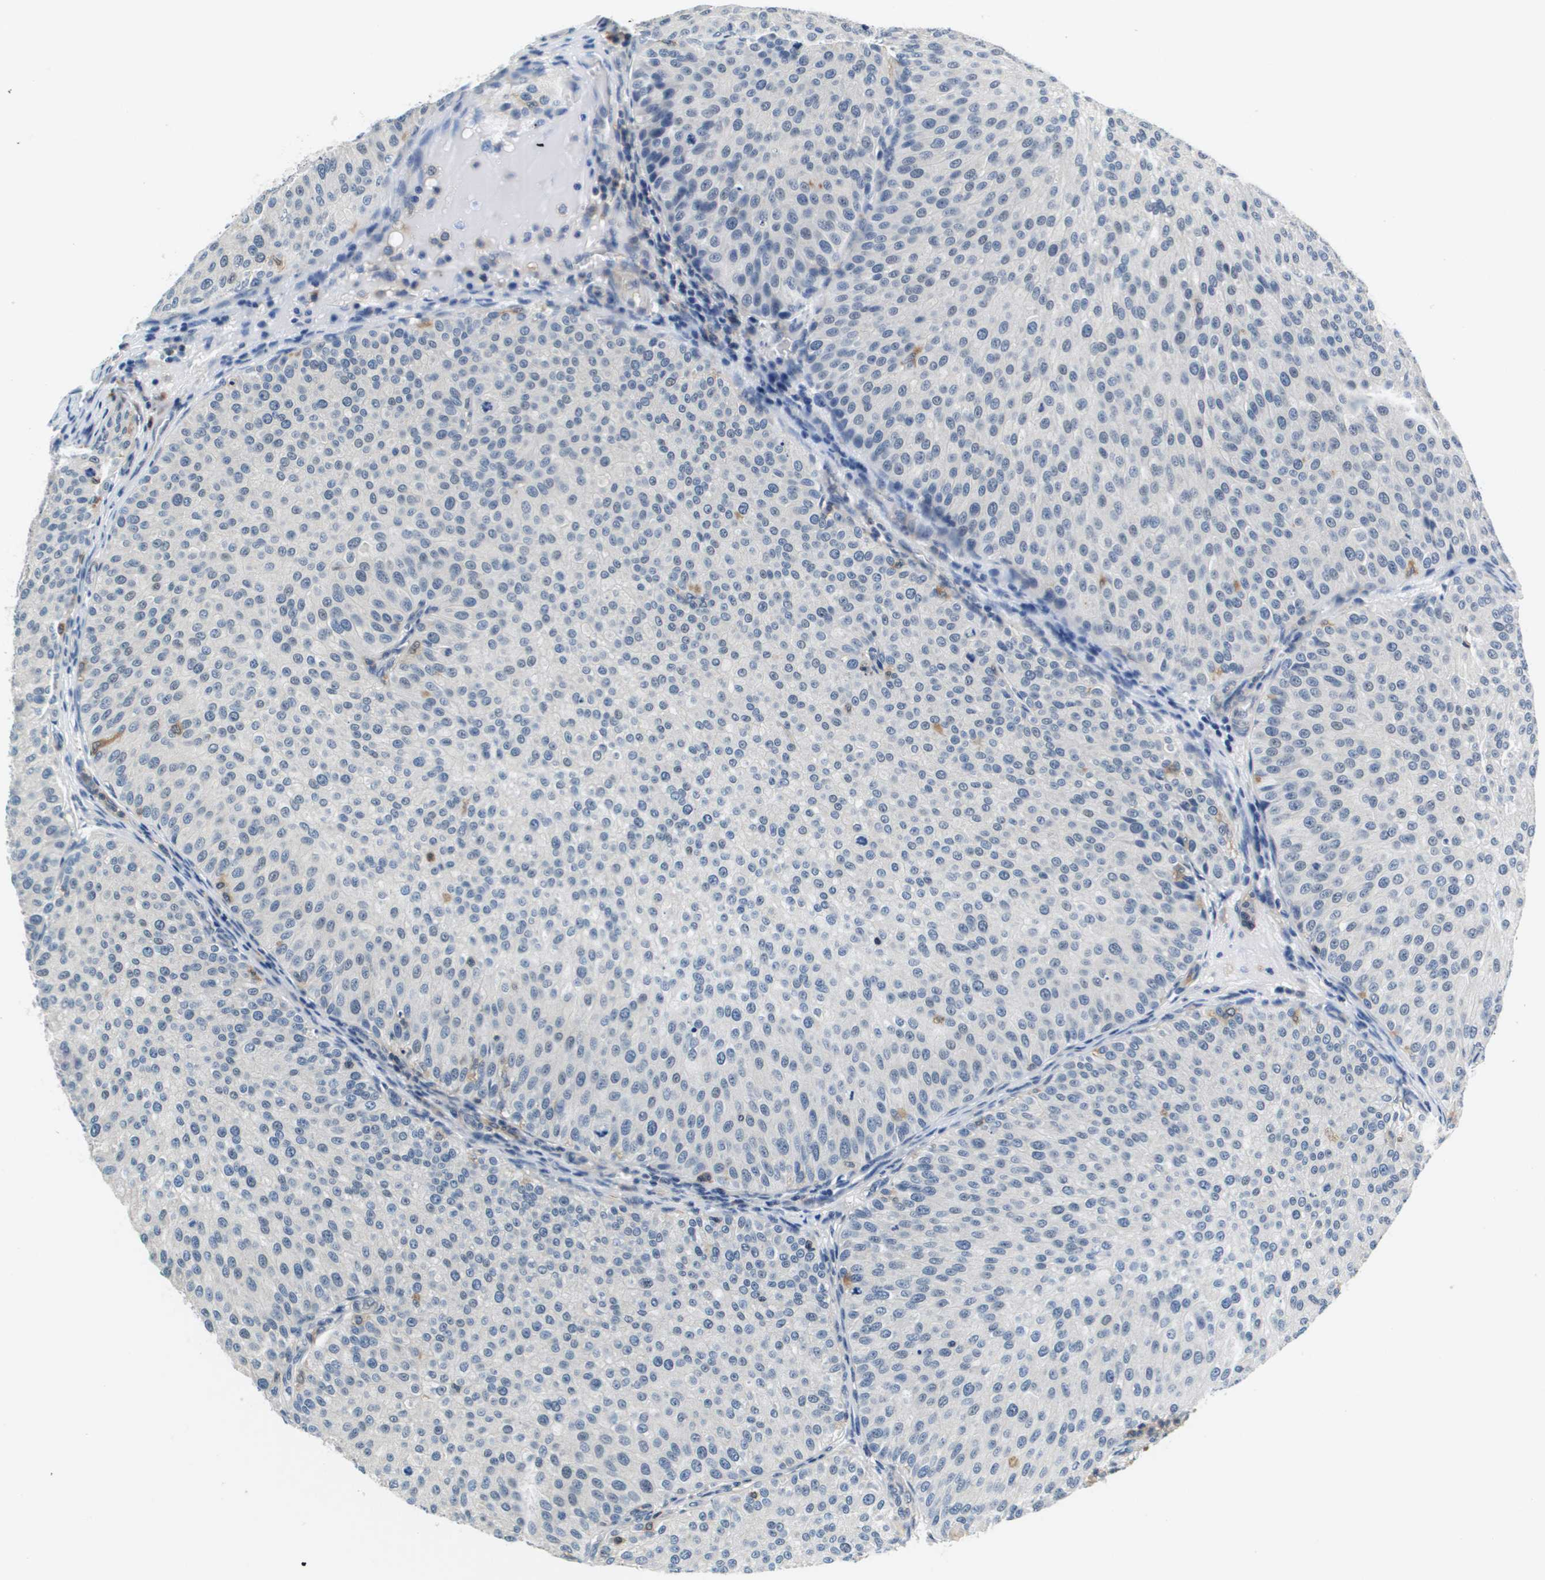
{"staining": {"intensity": "negative", "quantity": "none", "location": "none"}, "tissue": "urothelial cancer", "cell_type": "Tumor cells", "image_type": "cancer", "snomed": [{"axis": "morphology", "description": "Urothelial carcinoma, Low grade"}, {"axis": "topography", "description": "Smooth muscle"}, {"axis": "topography", "description": "Urinary bladder"}], "caption": "Immunohistochemistry (IHC) micrograph of human low-grade urothelial carcinoma stained for a protein (brown), which demonstrates no expression in tumor cells.", "gene": "KCNQ5", "patient": {"sex": "male", "age": 60}}